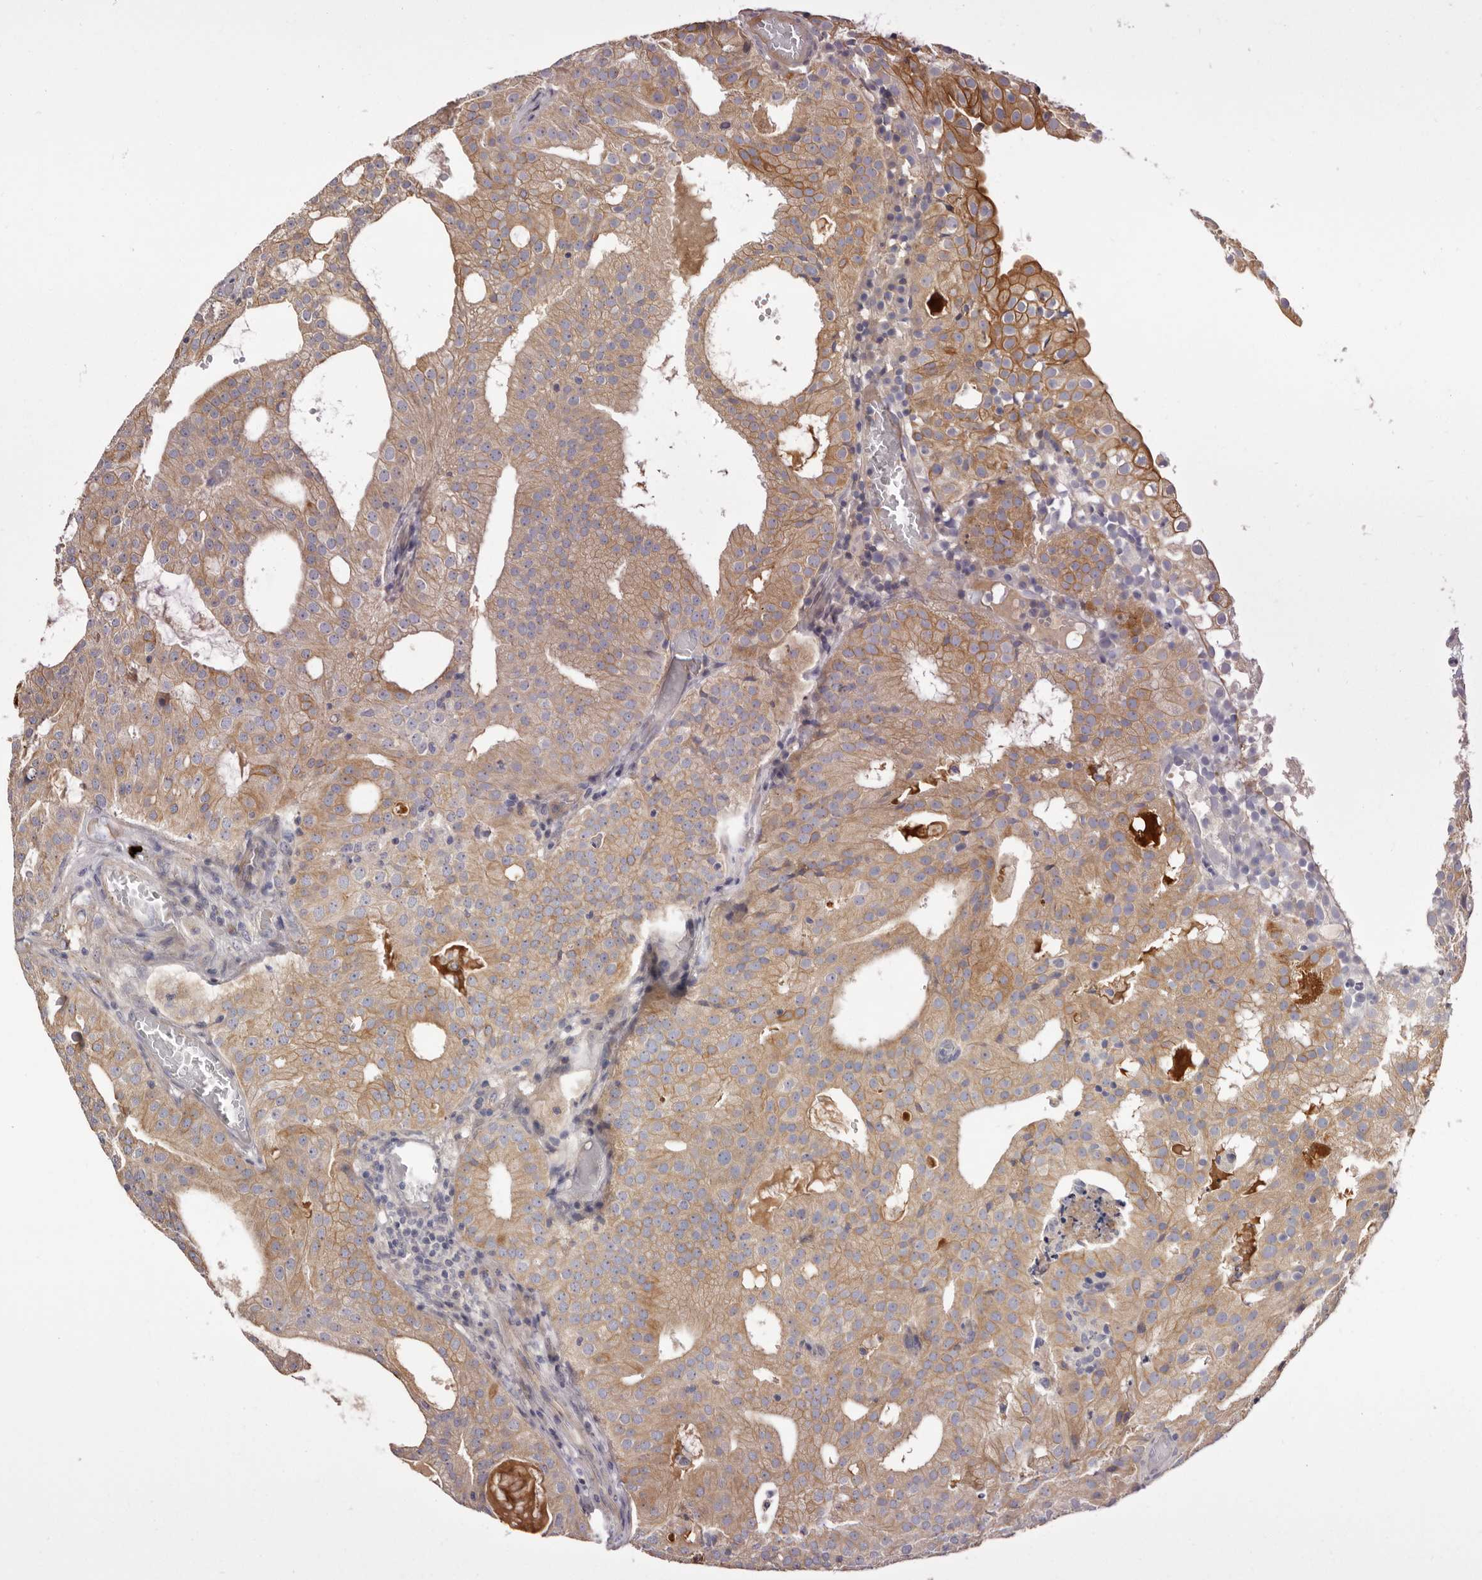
{"staining": {"intensity": "moderate", "quantity": ">75%", "location": "cytoplasmic/membranous"}, "tissue": "prostate cancer", "cell_type": "Tumor cells", "image_type": "cancer", "snomed": [{"axis": "morphology", "description": "Adenocarcinoma, Medium grade"}, {"axis": "topography", "description": "Prostate"}], "caption": "Protein expression analysis of prostate adenocarcinoma (medium-grade) displays moderate cytoplasmic/membranous staining in approximately >75% of tumor cells. The staining was performed using DAB (3,3'-diaminobenzidine), with brown indicating positive protein expression. Nuclei are stained blue with hematoxylin.", "gene": "STK16", "patient": {"sex": "male", "age": 88}}